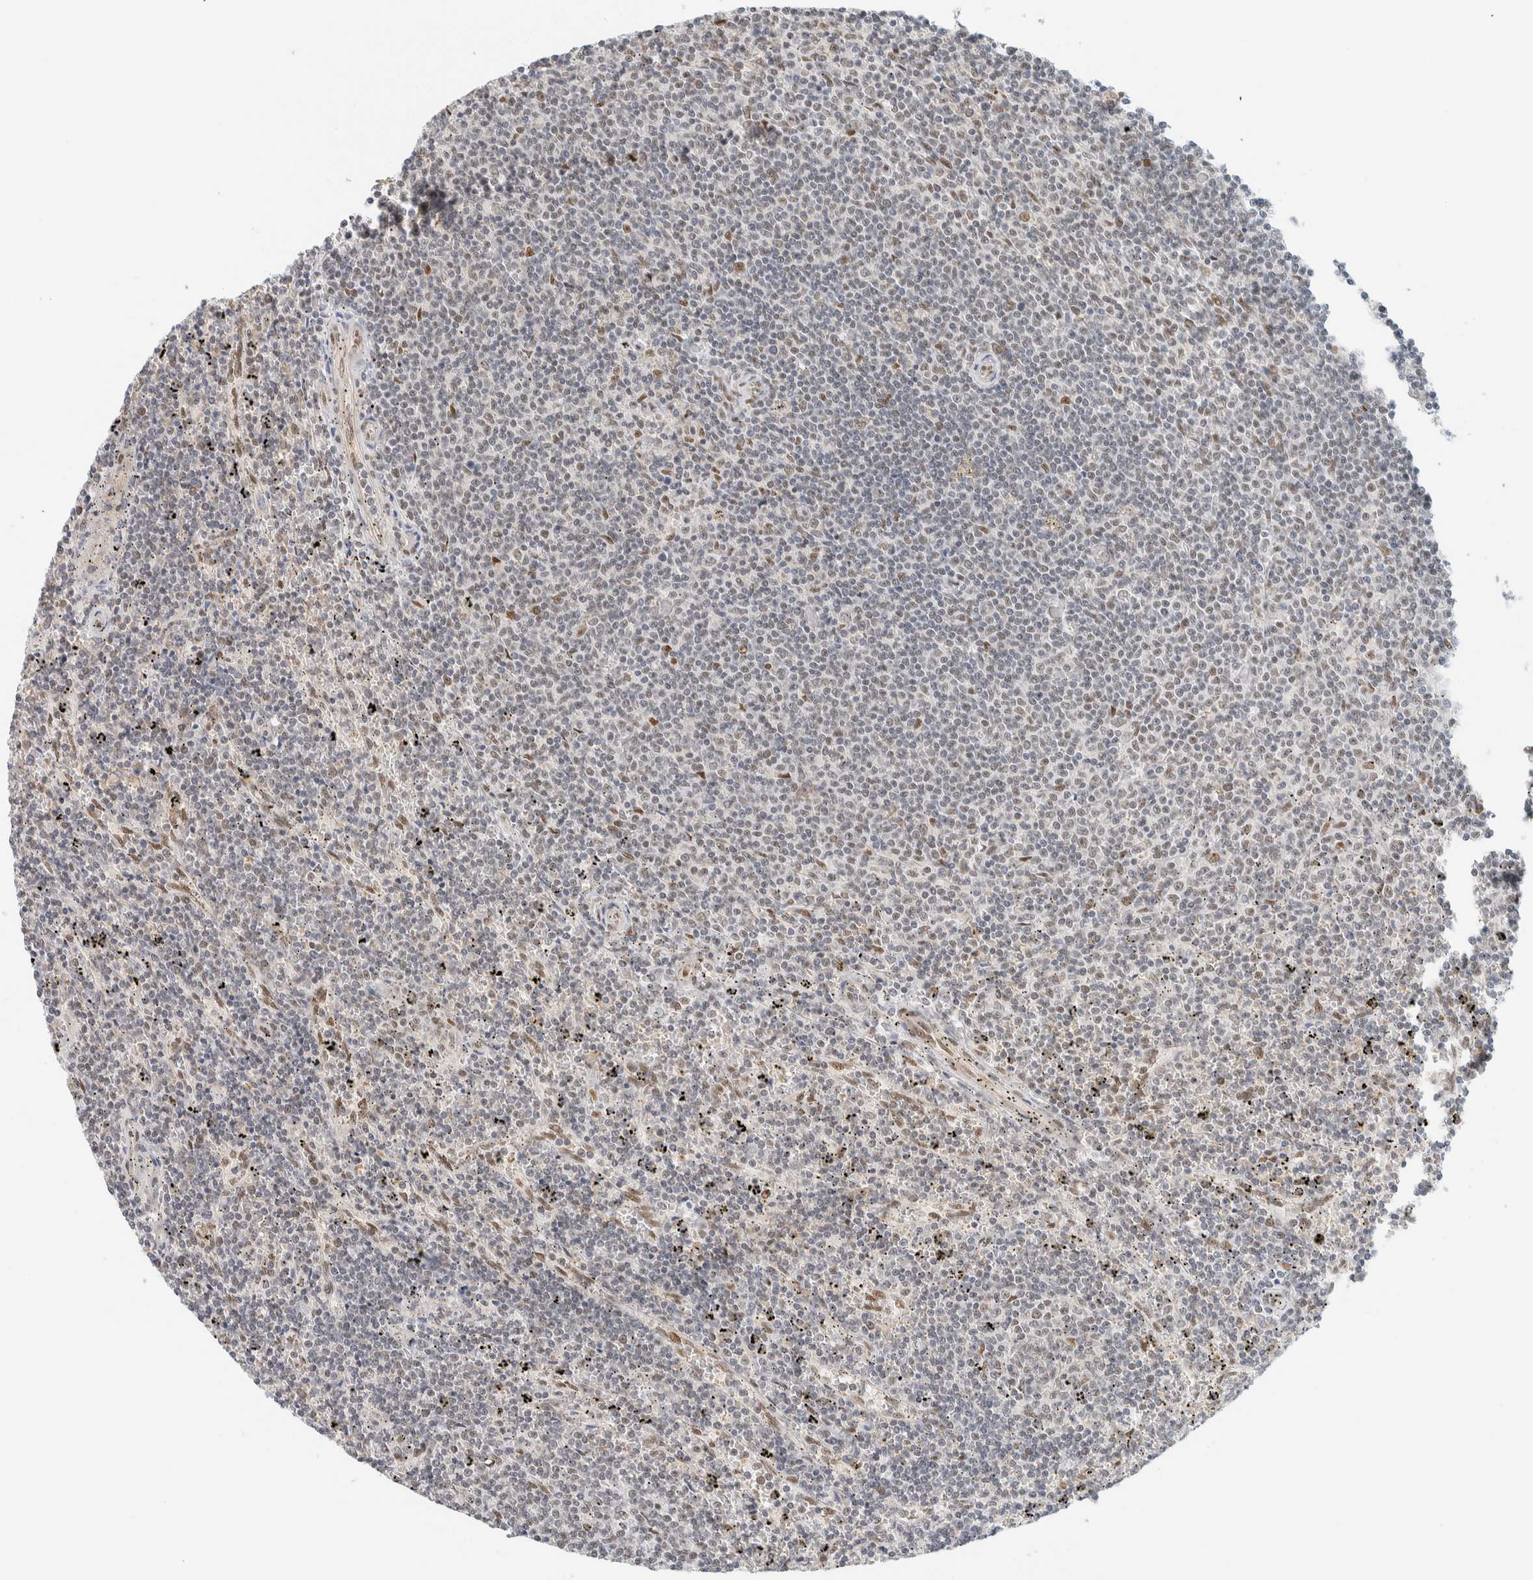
{"staining": {"intensity": "weak", "quantity": "25%-75%", "location": "nuclear"}, "tissue": "lymphoma", "cell_type": "Tumor cells", "image_type": "cancer", "snomed": [{"axis": "morphology", "description": "Malignant lymphoma, non-Hodgkin's type, Low grade"}, {"axis": "topography", "description": "Spleen"}], "caption": "Immunohistochemistry micrograph of human malignant lymphoma, non-Hodgkin's type (low-grade) stained for a protein (brown), which reveals low levels of weak nuclear positivity in about 25%-75% of tumor cells.", "gene": "ZNF683", "patient": {"sex": "female", "age": 50}}